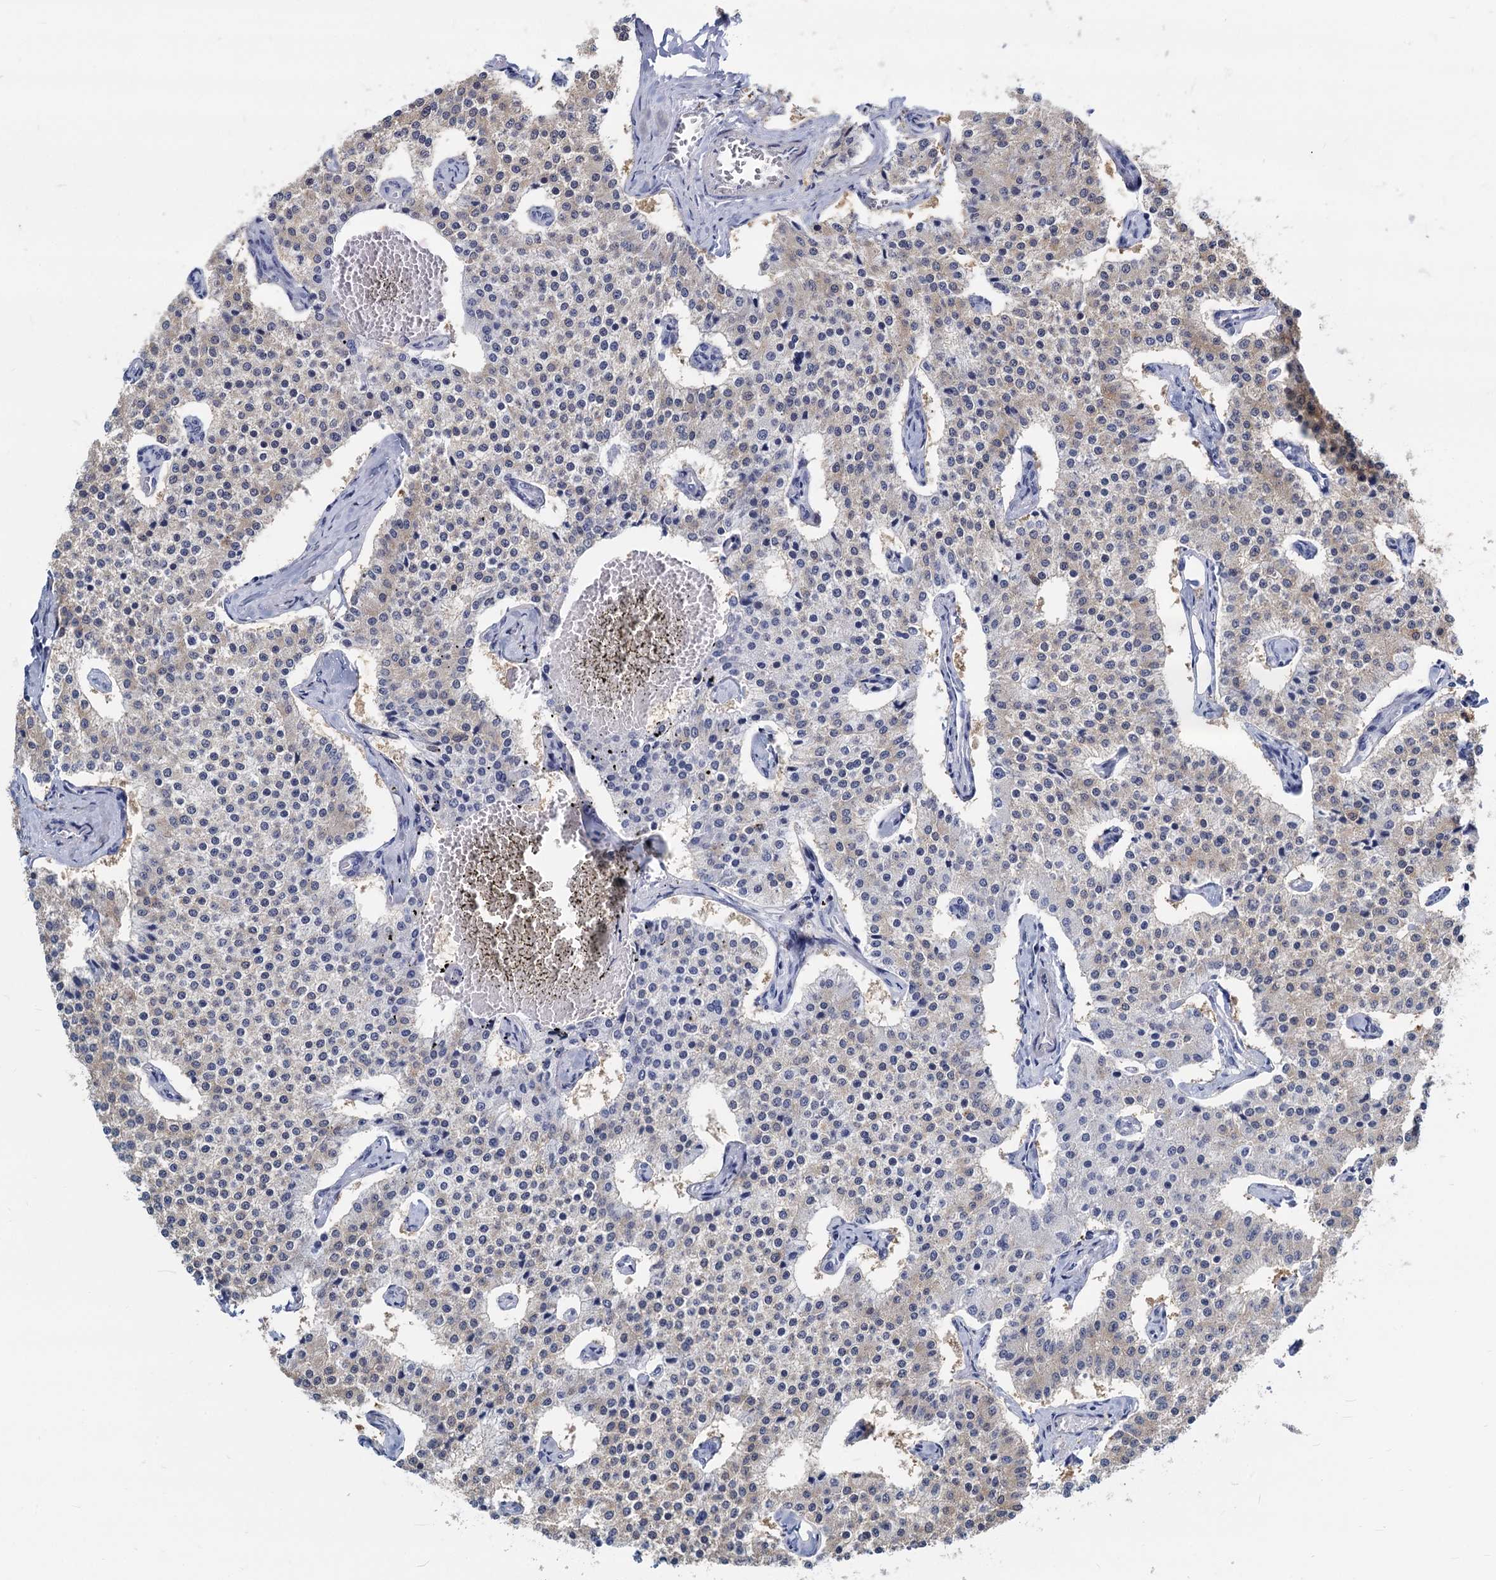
{"staining": {"intensity": "weak", "quantity": "<25%", "location": "cytoplasmic/membranous"}, "tissue": "carcinoid", "cell_type": "Tumor cells", "image_type": "cancer", "snomed": [{"axis": "morphology", "description": "Carcinoid, malignant, NOS"}, {"axis": "topography", "description": "Colon"}], "caption": "DAB (3,3'-diaminobenzidine) immunohistochemical staining of human malignant carcinoid exhibits no significant positivity in tumor cells.", "gene": "GSTM3", "patient": {"sex": "female", "age": 52}}